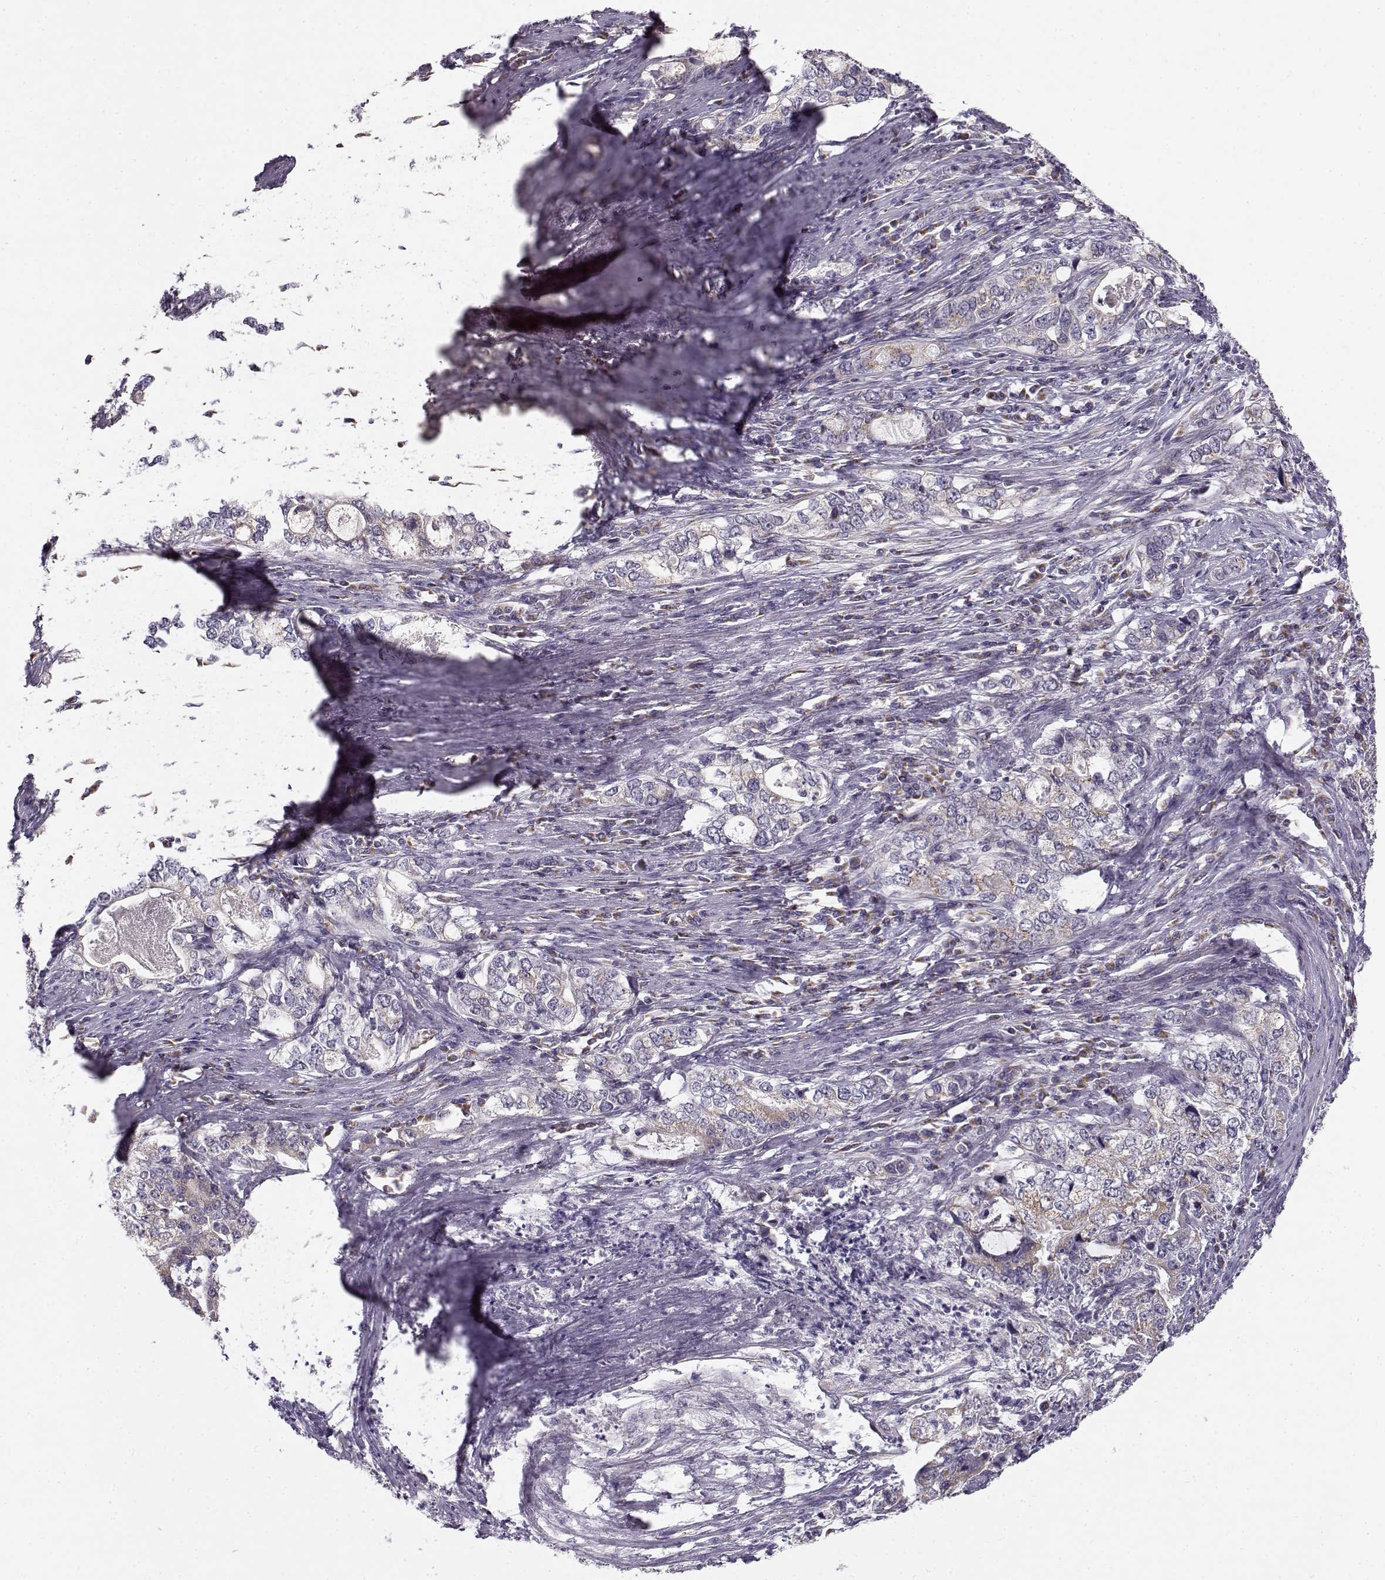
{"staining": {"intensity": "weak", "quantity": ">75%", "location": "cytoplasmic/membranous"}, "tissue": "stomach cancer", "cell_type": "Tumor cells", "image_type": "cancer", "snomed": [{"axis": "morphology", "description": "Adenocarcinoma, NOS"}, {"axis": "topography", "description": "Stomach, lower"}], "caption": "High-magnification brightfield microscopy of adenocarcinoma (stomach) stained with DAB (3,3'-diaminobenzidine) (brown) and counterstained with hematoxylin (blue). tumor cells exhibit weak cytoplasmic/membranous expression is seen in approximately>75% of cells.", "gene": "SLC4A5", "patient": {"sex": "female", "age": 72}}